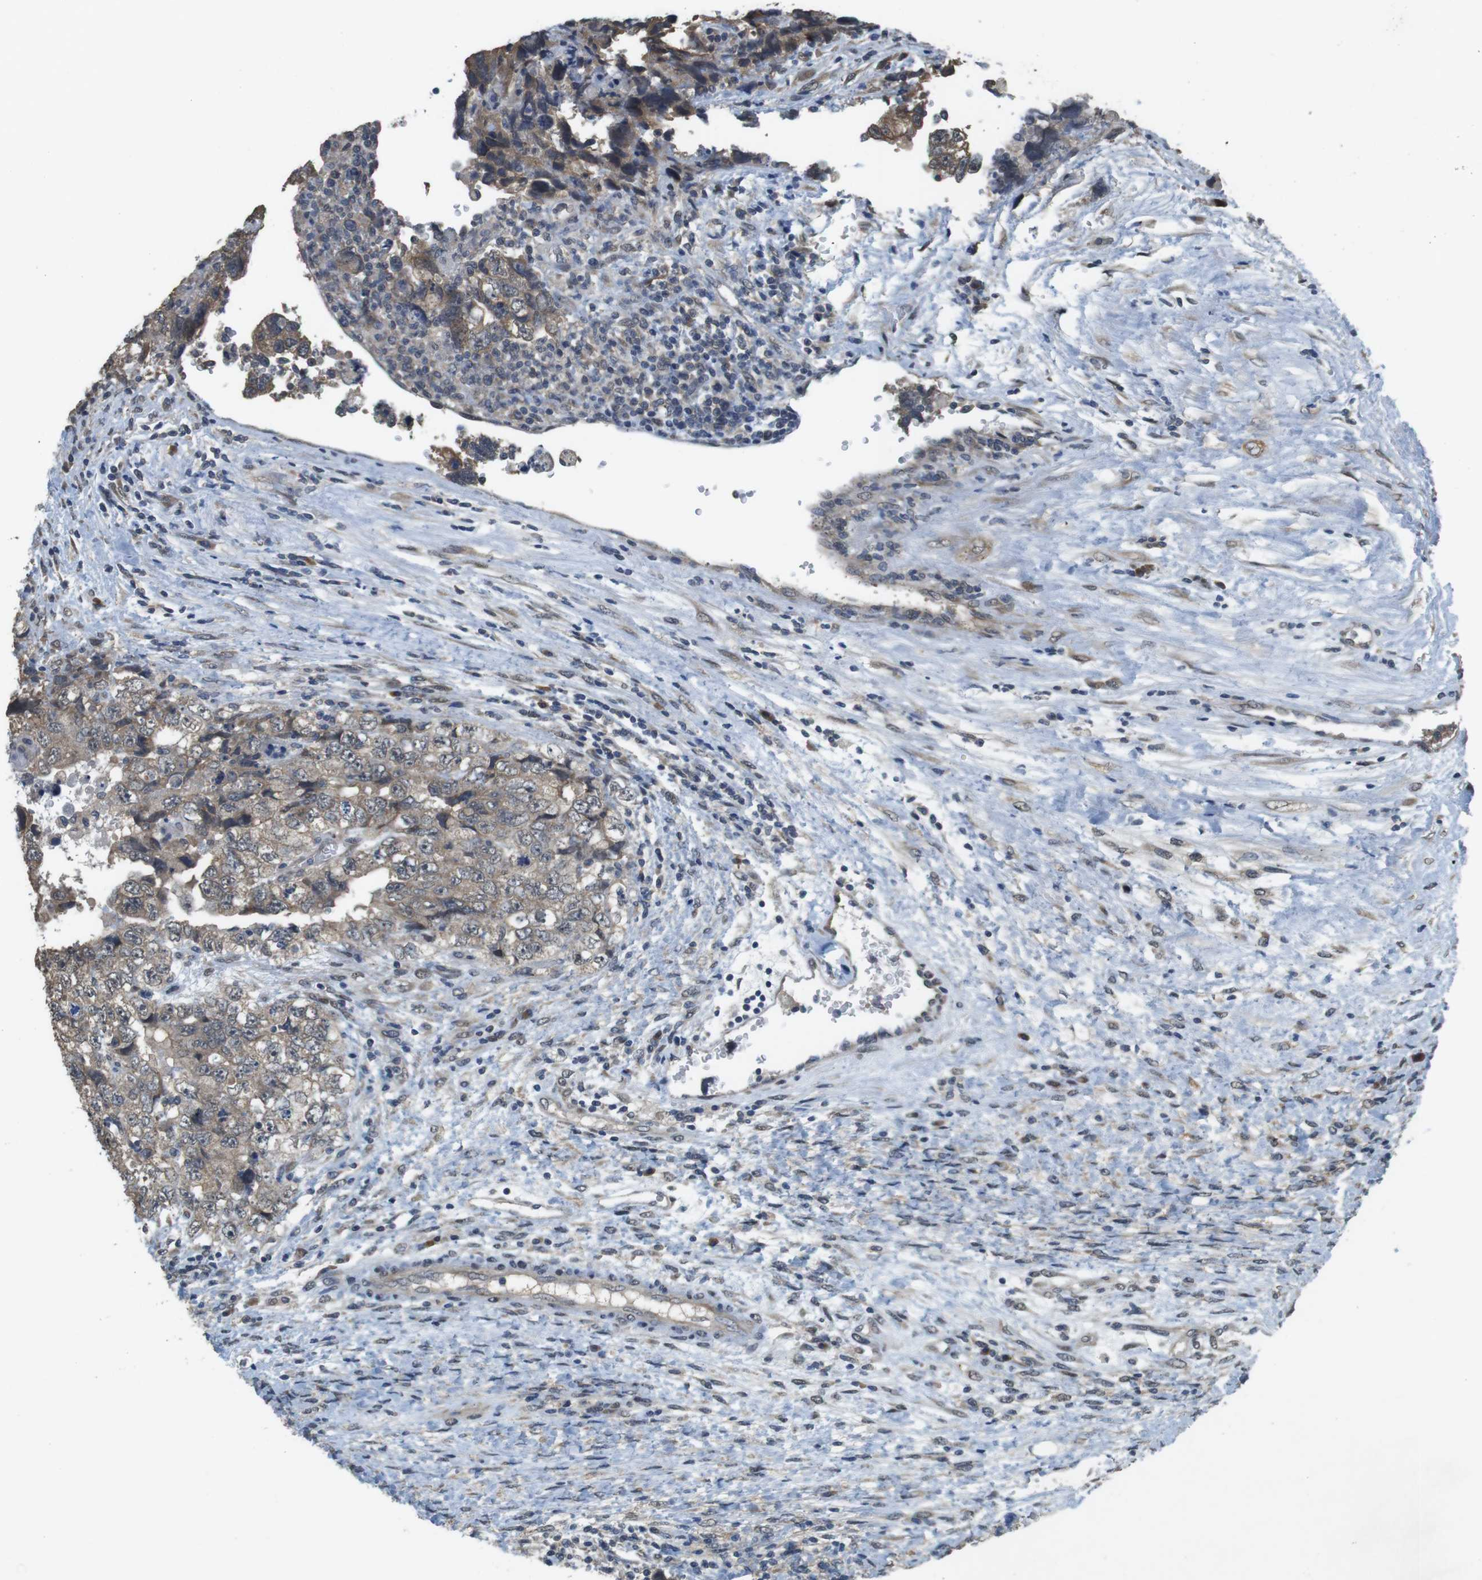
{"staining": {"intensity": "moderate", "quantity": "25%-75%", "location": "cytoplasmic/membranous"}, "tissue": "testis cancer", "cell_type": "Tumor cells", "image_type": "cancer", "snomed": [{"axis": "morphology", "description": "Carcinoma, Embryonal, NOS"}, {"axis": "topography", "description": "Testis"}], "caption": "Protein staining of testis cancer (embryonal carcinoma) tissue reveals moderate cytoplasmic/membranous expression in about 25%-75% of tumor cells.", "gene": "CLDN7", "patient": {"sex": "male", "age": 36}}